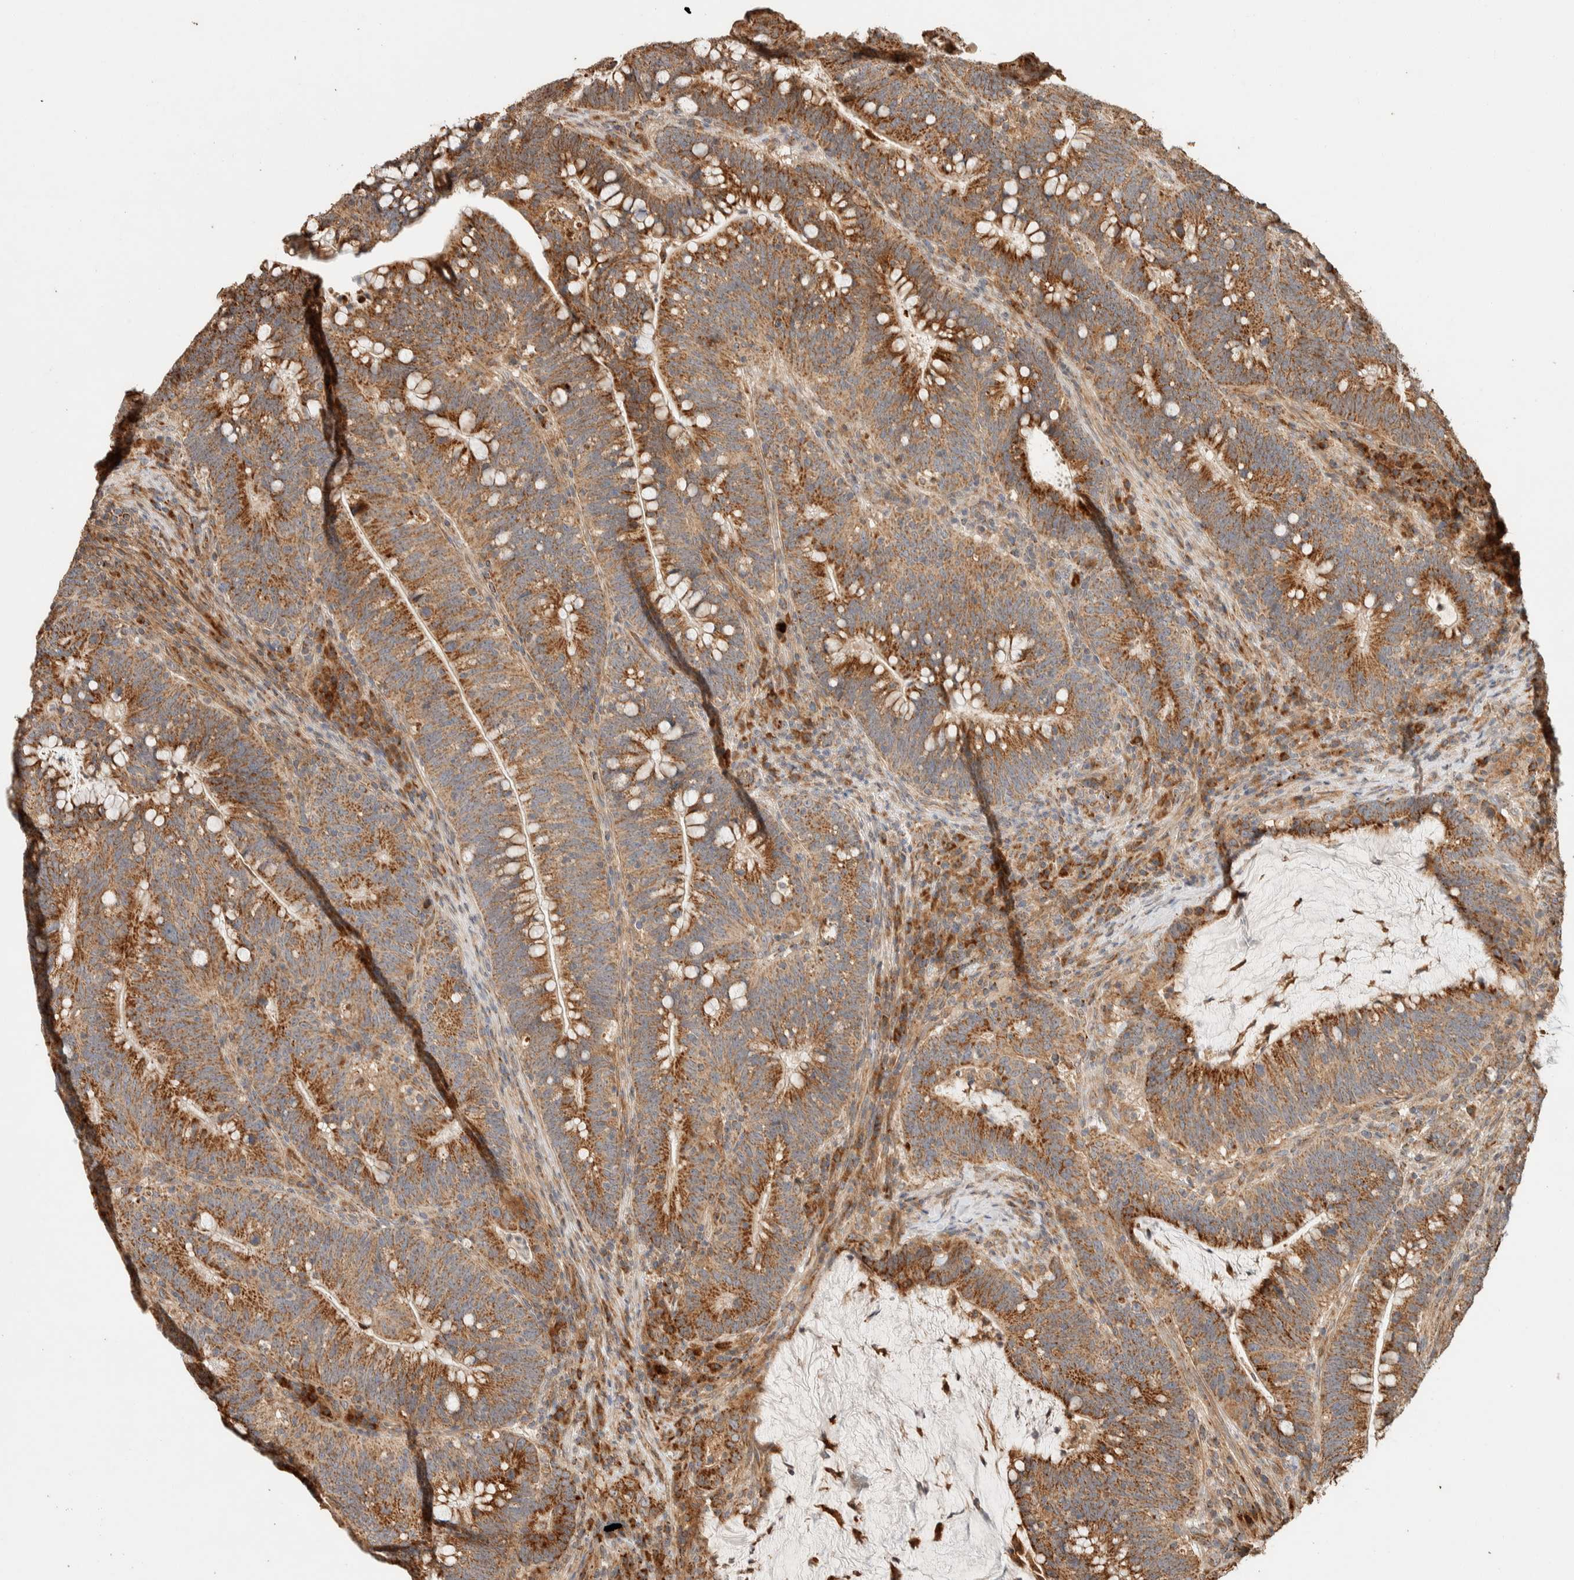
{"staining": {"intensity": "moderate", "quantity": ">75%", "location": "cytoplasmic/membranous"}, "tissue": "colorectal cancer", "cell_type": "Tumor cells", "image_type": "cancer", "snomed": [{"axis": "morphology", "description": "Adenocarcinoma, NOS"}, {"axis": "topography", "description": "Colon"}], "caption": "This is an image of immunohistochemistry (IHC) staining of colorectal adenocarcinoma, which shows moderate positivity in the cytoplasmic/membranous of tumor cells.", "gene": "KIF9", "patient": {"sex": "female", "age": 66}}